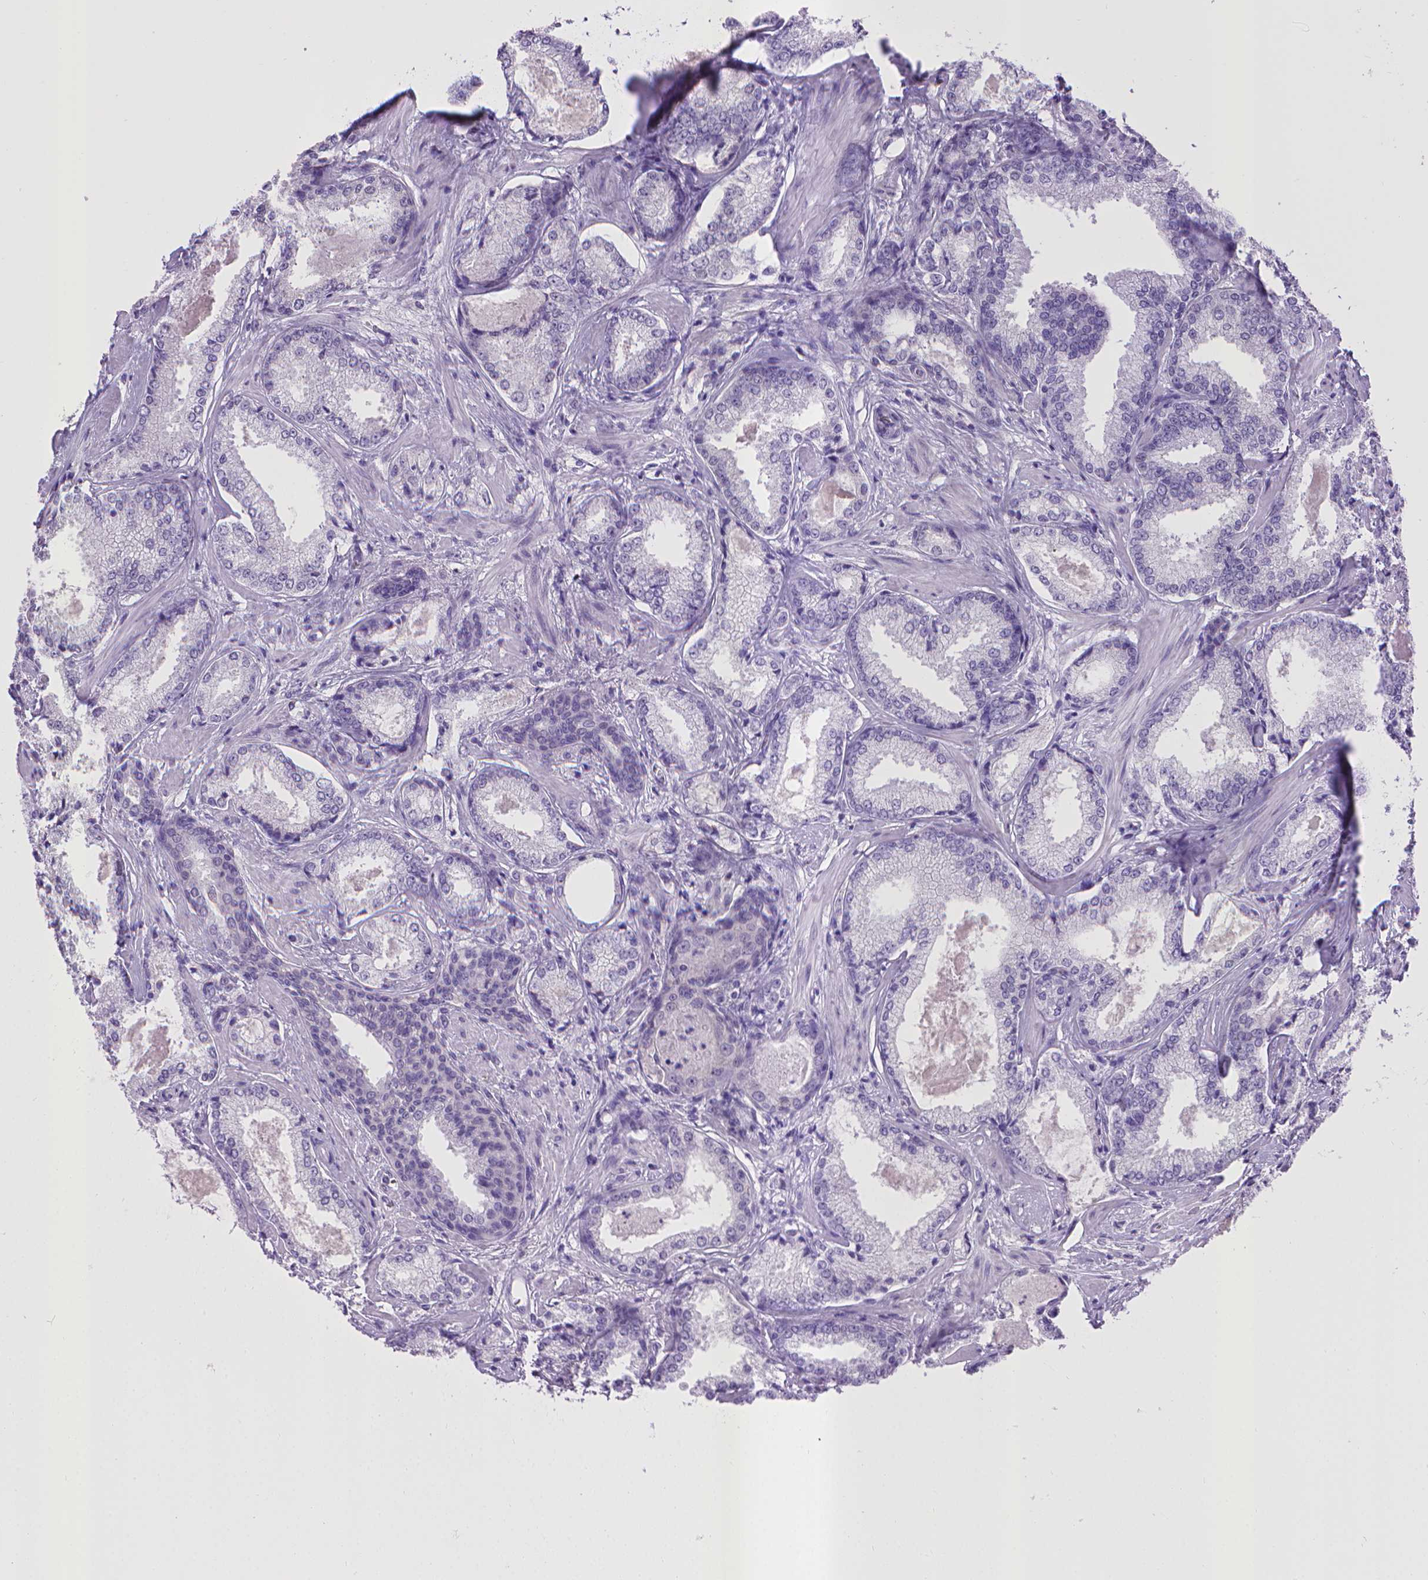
{"staining": {"intensity": "negative", "quantity": "none", "location": "none"}, "tissue": "prostate cancer", "cell_type": "Tumor cells", "image_type": "cancer", "snomed": [{"axis": "morphology", "description": "Adenocarcinoma, Low grade"}, {"axis": "topography", "description": "Prostate"}], "caption": "DAB immunohistochemical staining of prostate cancer (low-grade adenocarcinoma) displays no significant expression in tumor cells. (Brightfield microscopy of DAB (3,3'-diaminobenzidine) immunohistochemistry (IHC) at high magnification).", "gene": "KMO", "patient": {"sex": "male", "age": 56}}